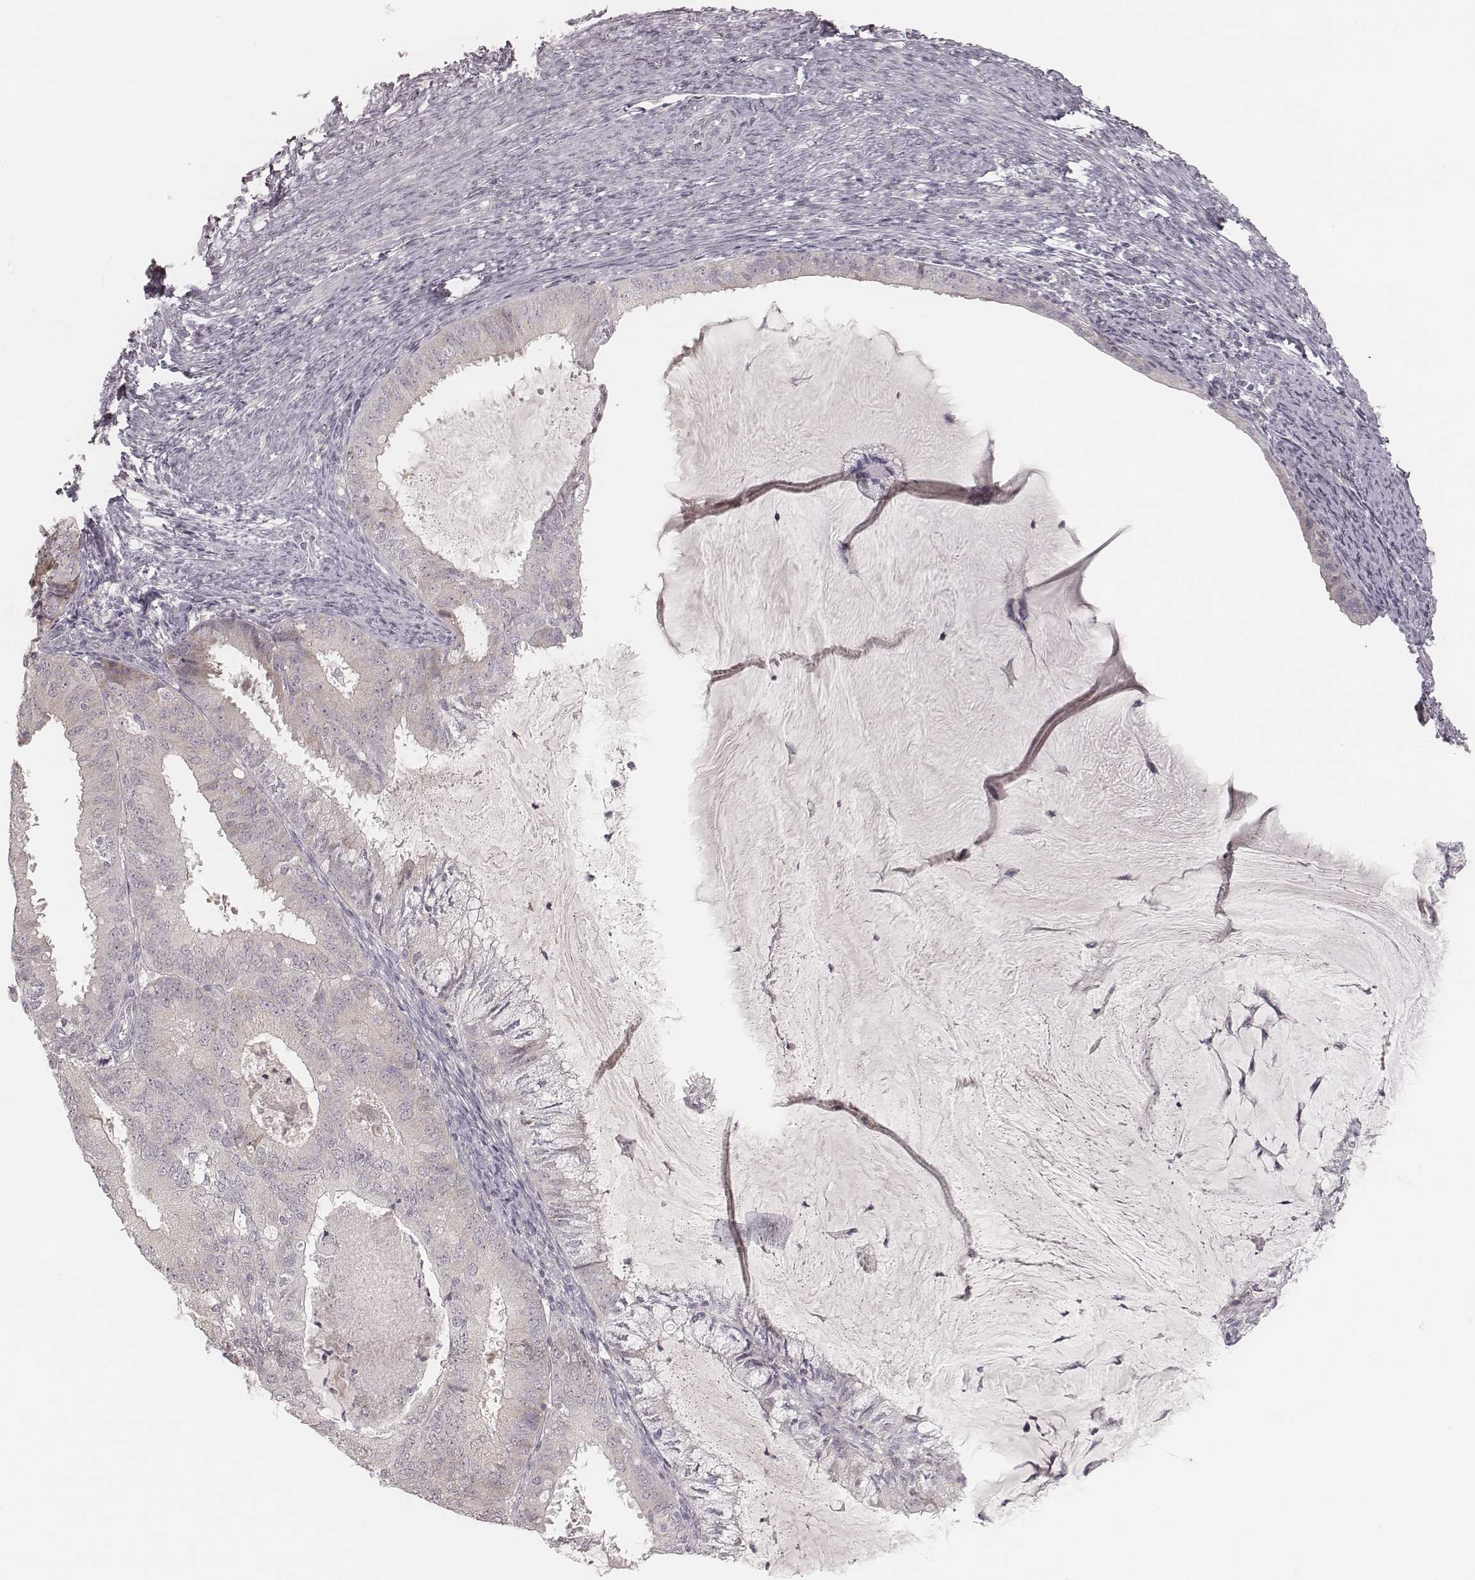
{"staining": {"intensity": "negative", "quantity": "none", "location": "none"}, "tissue": "endometrial cancer", "cell_type": "Tumor cells", "image_type": "cancer", "snomed": [{"axis": "morphology", "description": "Adenocarcinoma, NOS"}, {"axis": "topography", "description": "Endometrium"}], "caption": "Tumor cells are negative for protein expression in human adenocarcinoma (endometrial).", "gene": "ACACB", "patient": {"sex": "female", "age": 57}}